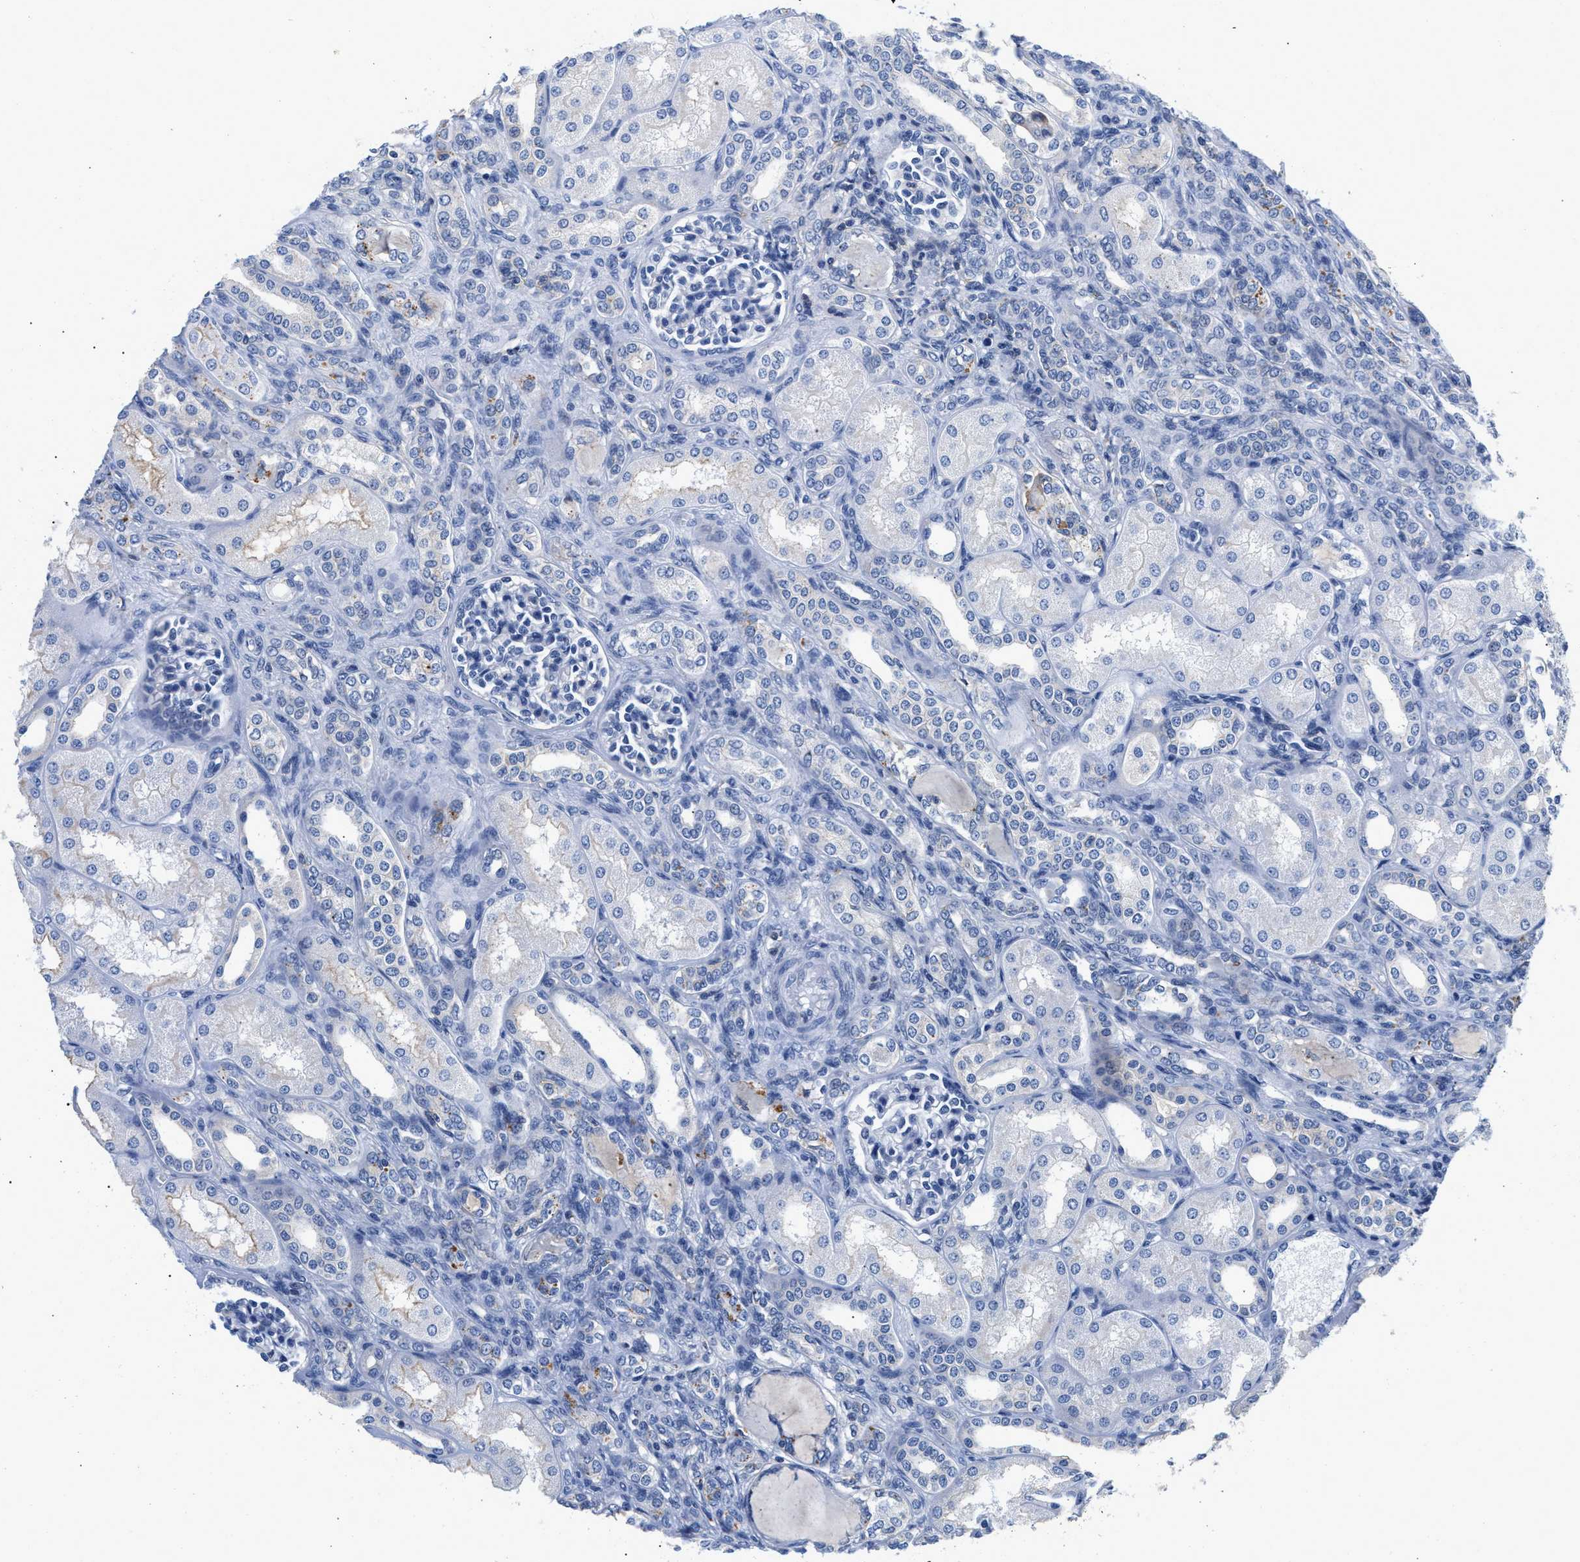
{"staining": {"intensity": "negative", "quantity": "none", "location": "none"}, "tissue": "kidney", "cell_type": "Cells in glomeruli", "image_type": "normal", "snomed": [{"axis": "morphology", "description": "Normal tissue, NOS"}, {"axis": "topography", "description": "Kidney"}], "caption": "IHC of benign kidney displays no positivity in cells in glomeruli. (Brightfield microscopy of DAB (3,3'-diaminobenzidine) immunohistochemistry at high magnification).", "gene": "GNAI3", "patient": {"sex": "male", "age": 7}}